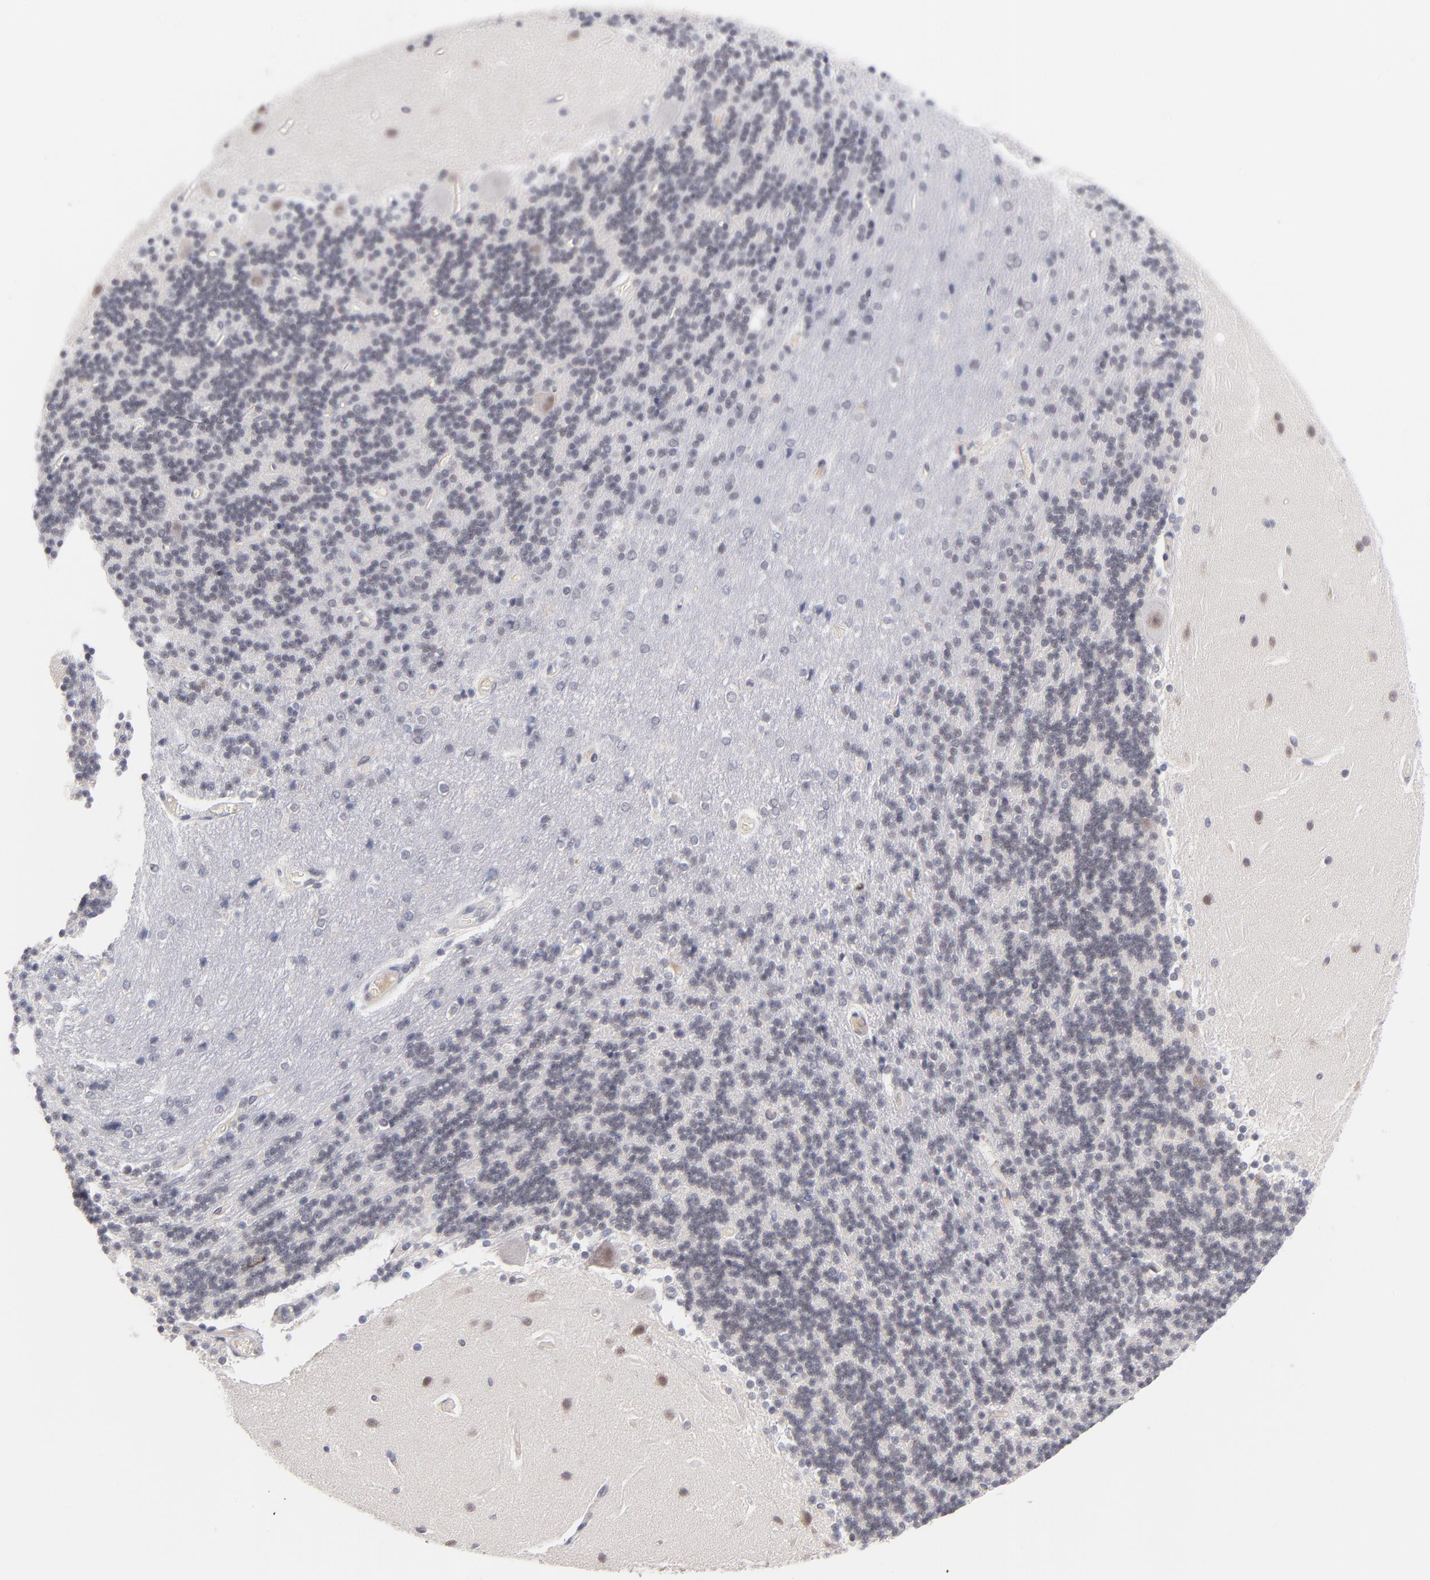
{"staining": {"intensity": "negative", "quantity": "none", "location": "none"}, "tissue": "cerebellum", "cell_type": "Cells in granular layer", "image_type": "normal", "snomed": [{"axis": "morphology", "description": "Normal tissue, NOS"}, {"axis": "topography", "description": "Cerebellum"}], "caption": "DAB (3,3'-diaminobenzidine) immunohistochemical staining of unremarkable human cerebellum displays no significant staining in cells in granular layer.", "gene": "WSB1", "patient": {"sex": "female", "age": 54}}